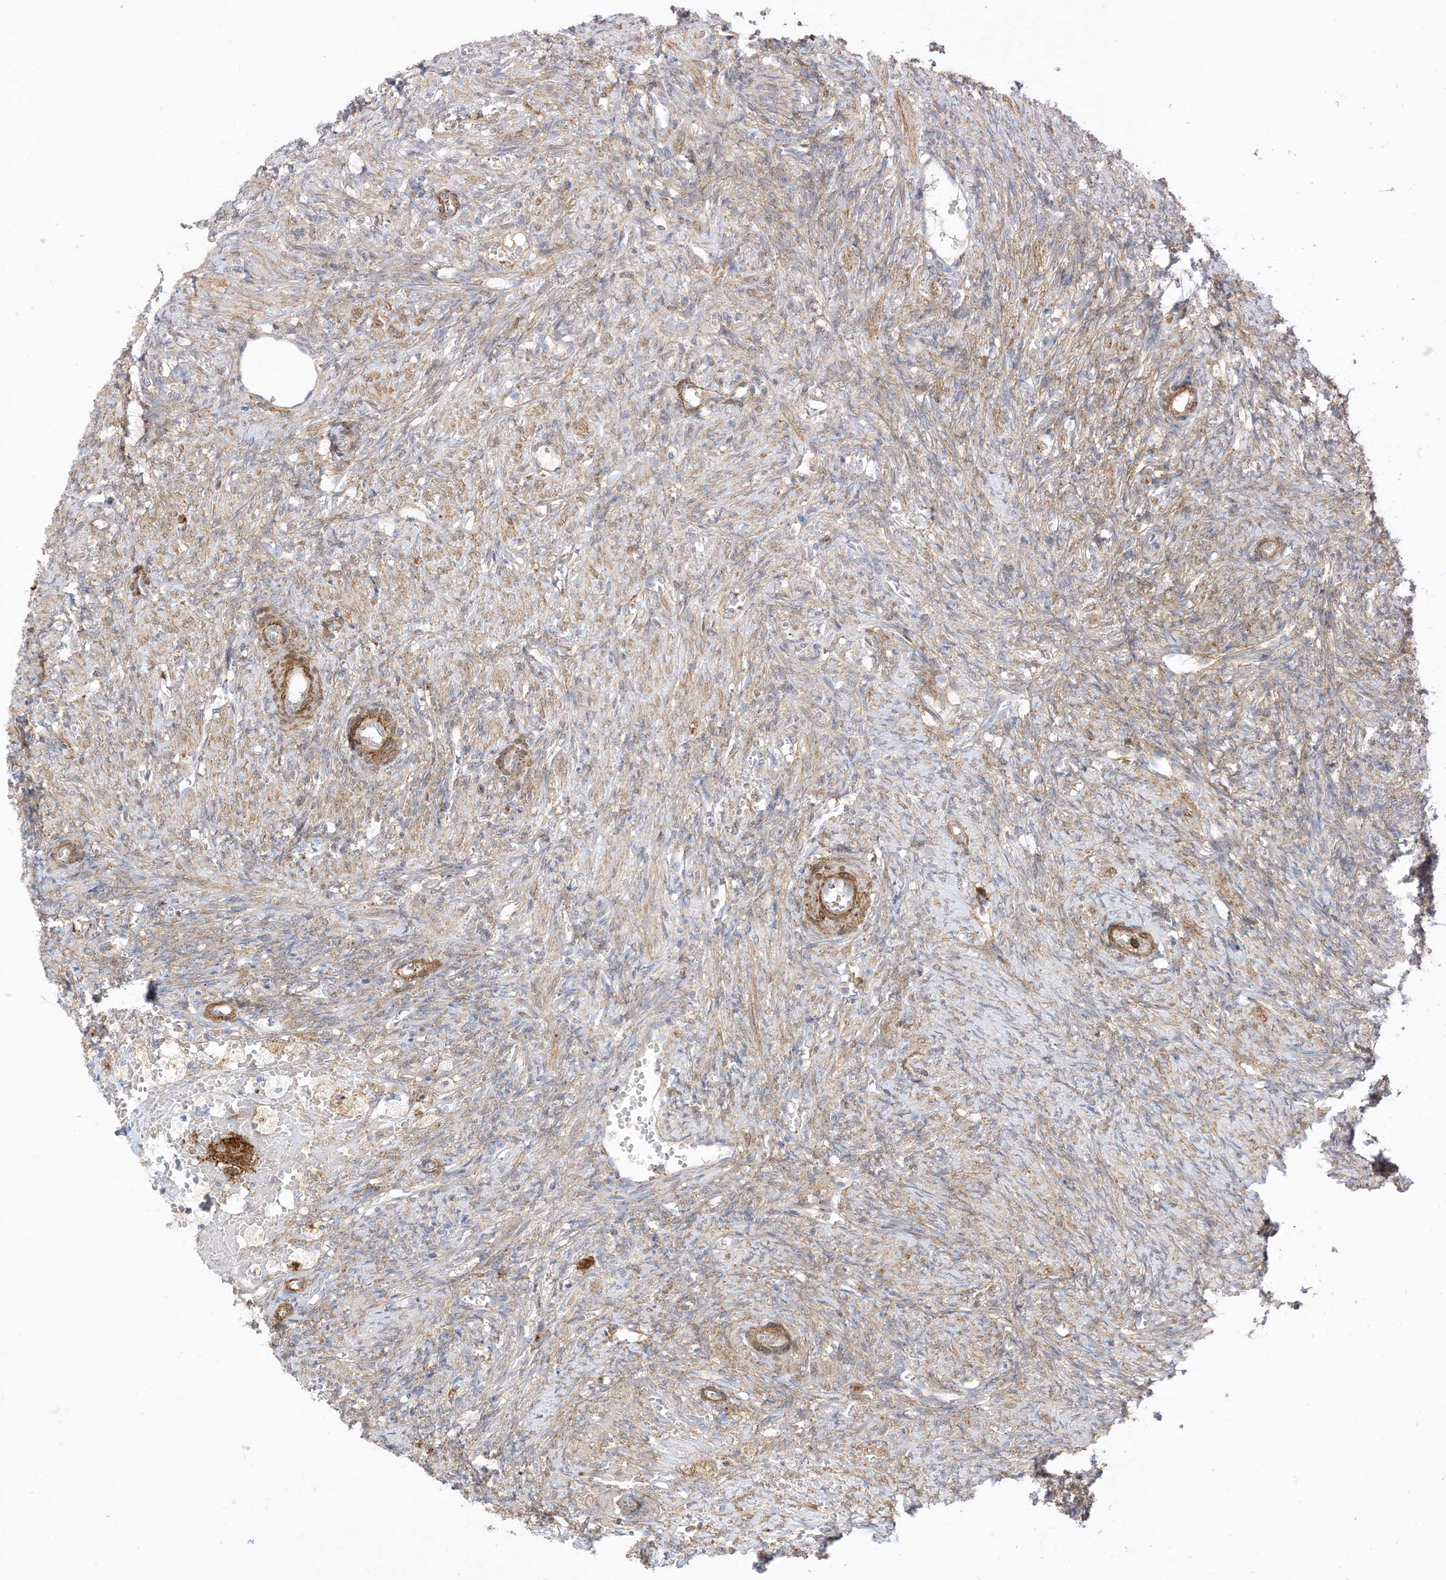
{"staining": {"intensity": "weak", "quantity": "25%-75%", "location": "cytoplasmic/membranous"}, "tissue": "ovary", "cell_type": "Ovarian stroma cells", "image_type": "normal", "snomed": [{"axis": "morphology", "description": "Normal tissue, NOS"}, {"axis": "topography", "description": "Ovary"}], "caption": "Human ovary stained with a brown dye shows weak cytoplasmic/membranous positive expression in approximately 25%-75% of ovarian stroma cells.", "gene": "GSN", "patient": {"sex": "female", "age": 41}}